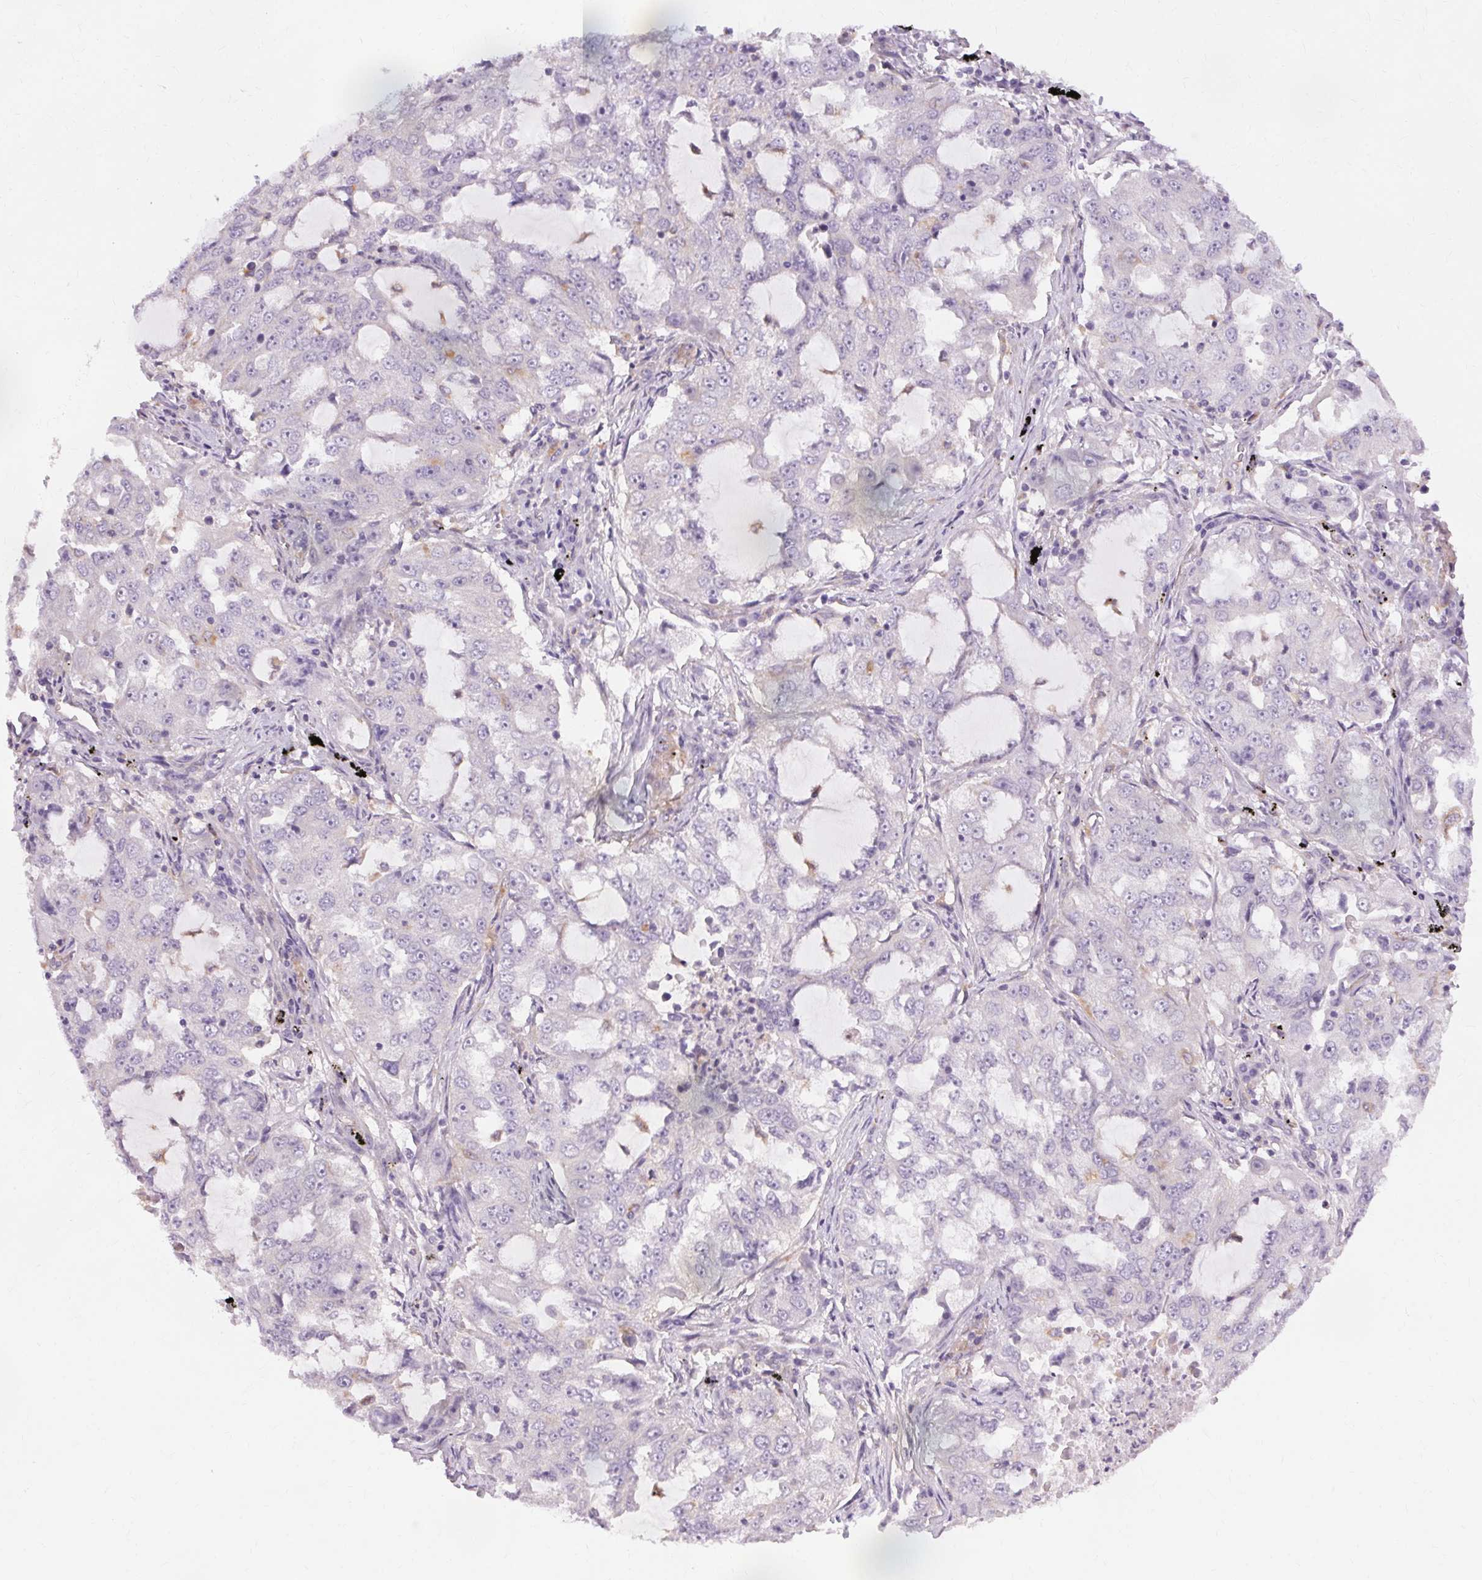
{"staining": {"intensity": "negative", "quantity": "none", "location": "none"}, "tissue": "lung cancer", "cell_type": "Tumor cells", "image_type": "cancer", "snomed": [{"axis": "morphology", "description": "Adenocarcinoma, NOS"}, {"axis": "topography", "description": "Lung"}], "caption": "Adenocarcinoma (lung) was stained to show a protein in brown. There is no significant staining in tumor cells.", "gene": "TM6SF1", "patient": {"sex": "female", "age": 61}}